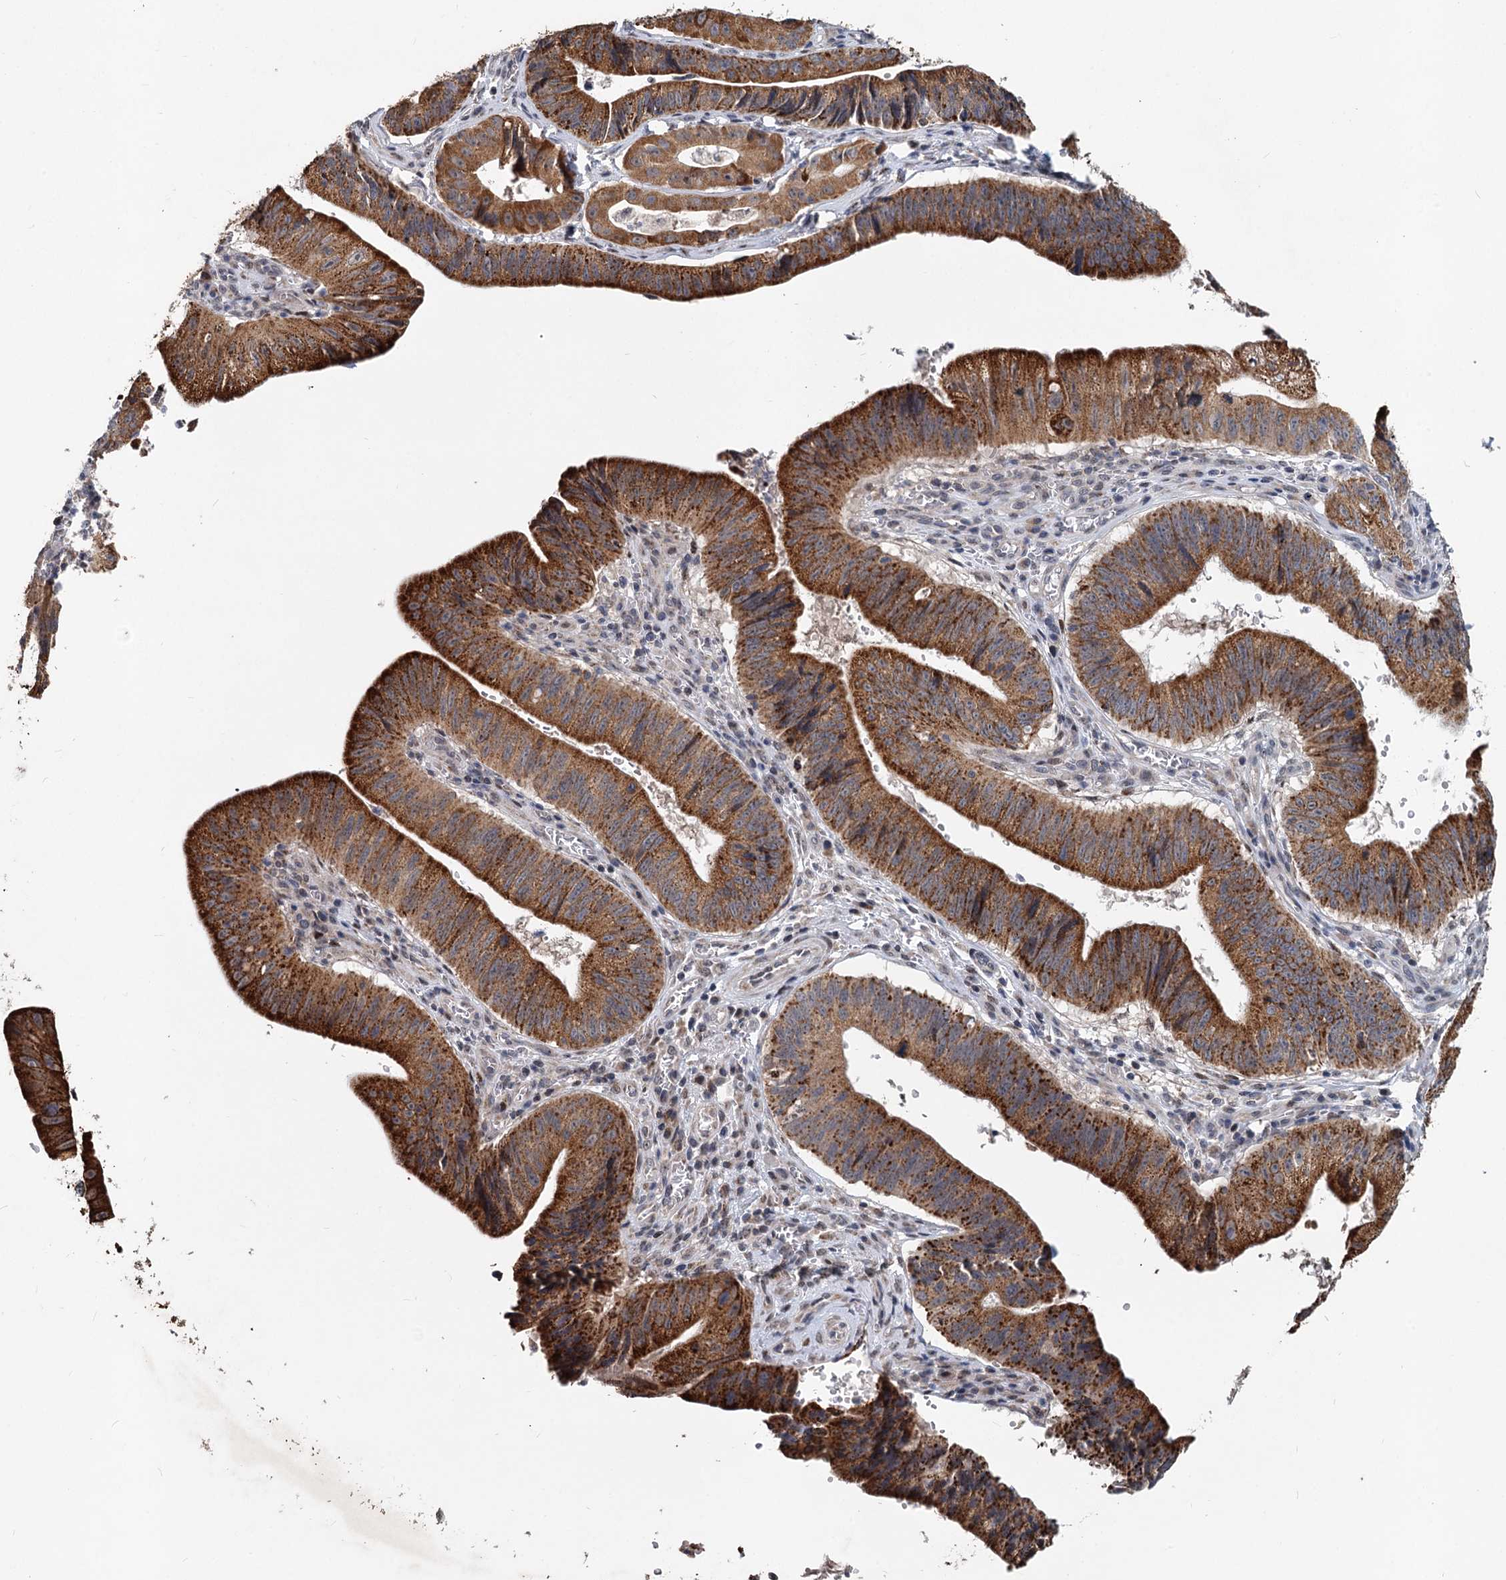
{"staining": {"intensity": "strong", "quantity": ">75%", "location": "cytoplasmic/membranous"}, "tissue": "stomach cancer", "cell_type": "Tumor cells", "image_type": "cancer", "snomed": [{"axis": "morphology", "description": "Adenocarcinoma, NOS"}, {"axis": "topography", "description": "Stomach"}], "caption": "A brown stain labels strong cytoplasmic/membranous positivity of a protein in human stomach cancer tumor cells.", "gene": "RITA1", "patient": {"sex": "male", "age": 59}}